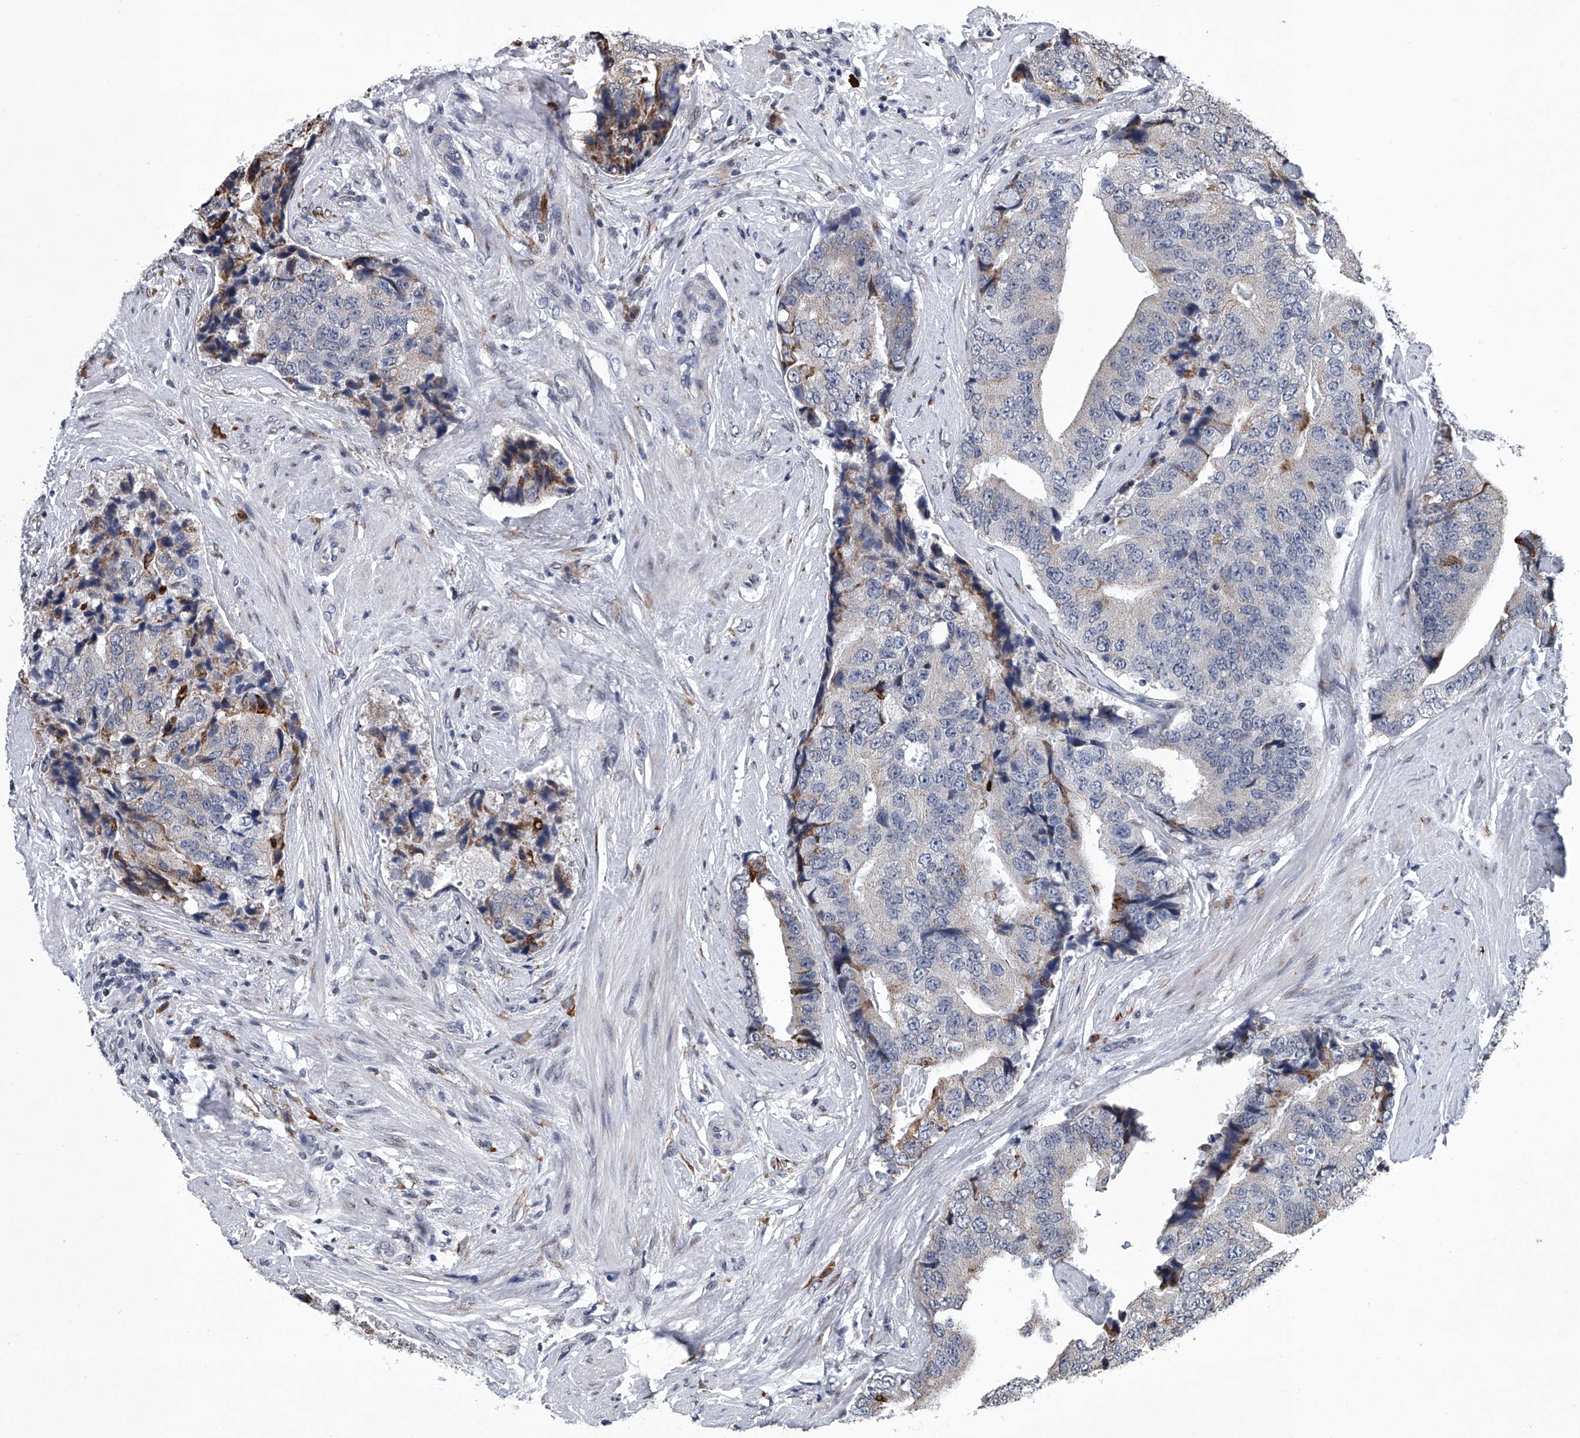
{"staining": {"intensity": "moderate", "quantity": "<25%", "location": "cytoplasmic/membranous"}, "tissue": "prostate cancer", "cell_type": "Tumor cells", "image_type": "cancer", "snomed": [{"axis": "morphology", "description": "Adenocarcinoma, High grade"}, {"axis": "topography", "description": "Prostate"}], "caption": "High-magnification brightfield microscopy of prostate cancer stained with DAB (3,3'-diaminobenzidine) (brown) and counterstained with hematoxylin (blue). tumor cells exhibit moderate cytoplasmic/membranous staining is appreciated in about<25% of cells.", "gene": "PPP2R5D", "patient": {"sex": "male", "age": 70}}